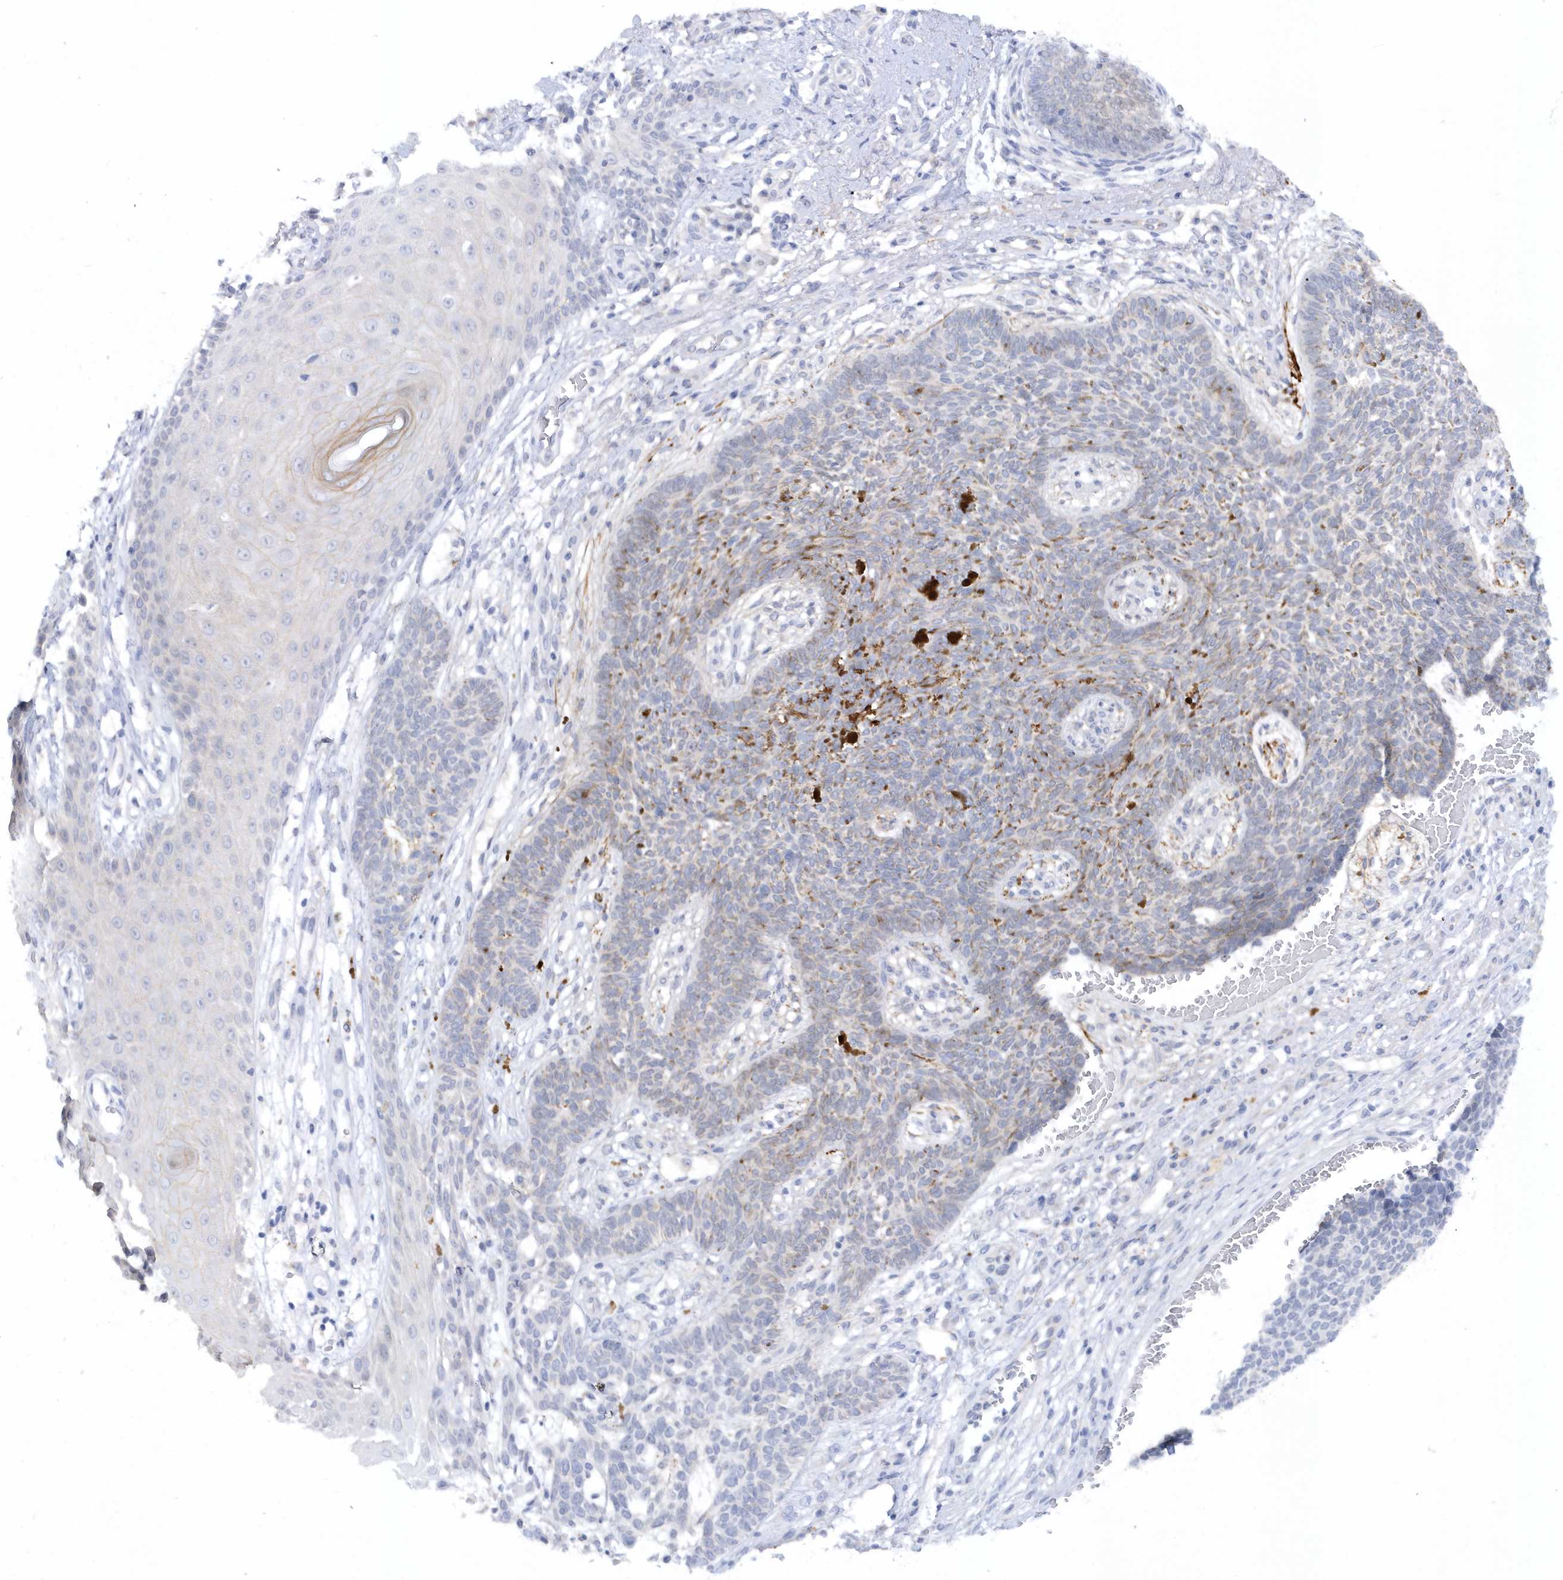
{"staining": {"intensity": "moderate", "quantity": "<25%", "location": "cytoplasmic/membranous"}, "tissue": "skin cancer", "cell_type": "Tumor cells", "image_type": "cancer", "snomed": [{"axis": "morphology", "description": "Basal cell carcinoma"}, {"axis": "topography", "description": "Skin"}], "caption": "There is low levels of moderate cytoplasmic/membranous positivity in tumor cells of skin cancer (basal cell carcinoma), as demonstrated by immunohistochemical staining (brown color).", "gene": "RPE", "patient": {"sex": "female", "age": 84}}